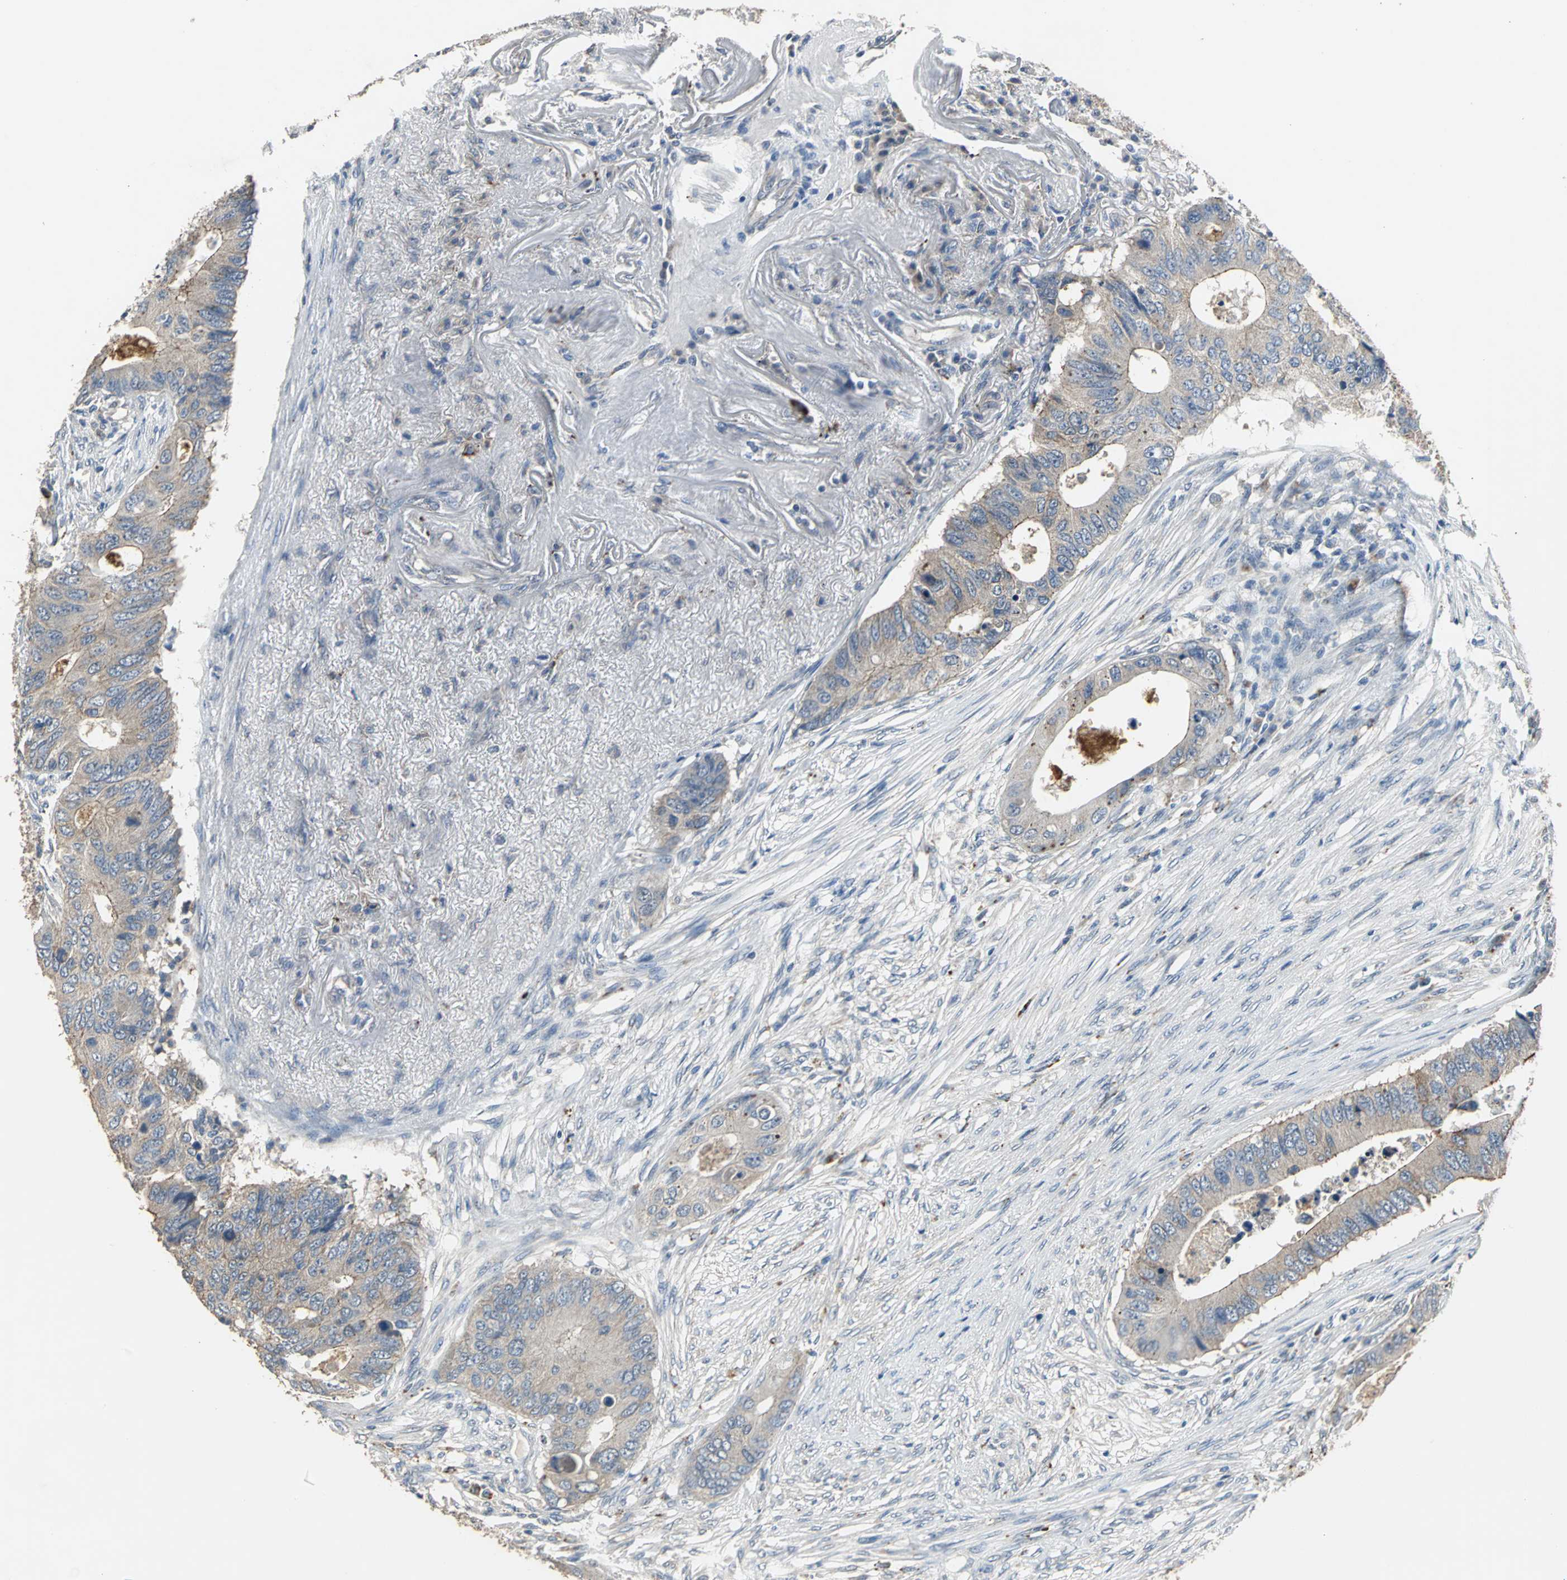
{"staining": {"intensity": "moderate", "quantity": ">75%", "location": "cytoplasmic/membranous"}, "tissue": "colorectal cancer", "cell_type": "Tumor cells", "image_type": "cancer", "snomed": [{"axis": "morphology", "description": "Adenocarcinoma, NOS"}, {"axis": "topography", "description": "Colon"}], "caption": "IHC (DAB) staining of human colorectal adenocarcinoma exhibits moderate cytoplasmic/membranous protein expression in approximately >75% of tumor cells.", "gene": "OCLN", "patient": {"sex": "male", "age": 71}}